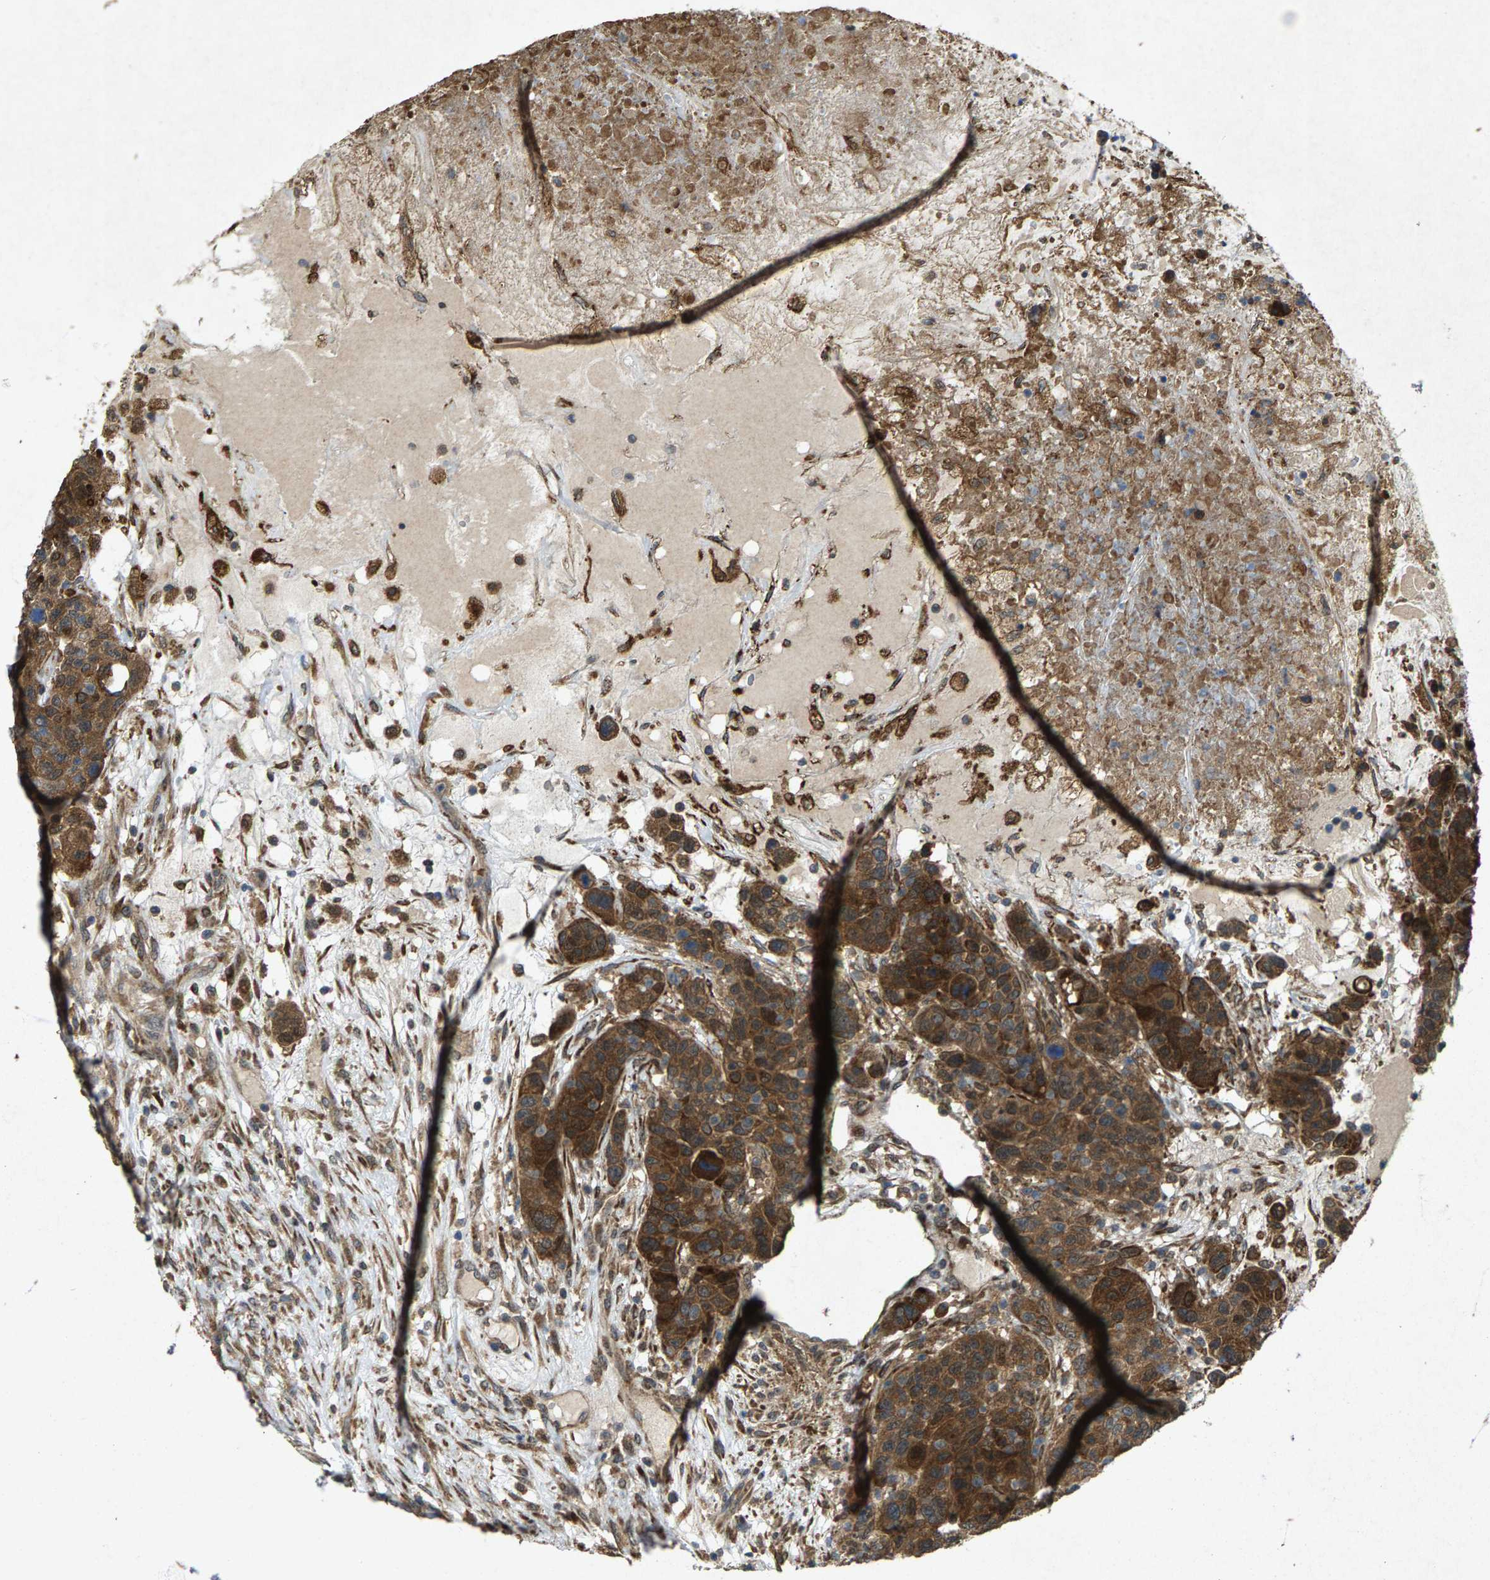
{"staining": {"intensity": "strong", "quantity": ">75%", "location": "cytoplasmic/membranous"}, "tissue": "breast cancer", "cell_type": "Tumor cells", "image_type": "cancer", "snomed": [{"axis": "morphology", "description": "Duct carcinoma"}, {"axis": "topography", "description": "Breast"}], "caption": "Immunohistochemical staining of breast cancer (infiltrating ductal carcinoma) shows high levels of strong cytoplasmic/membranous protein staining in about >75% of tumor cells.", "gene": "LRRC72", "patient": {"sex": "female", "age": 37}}